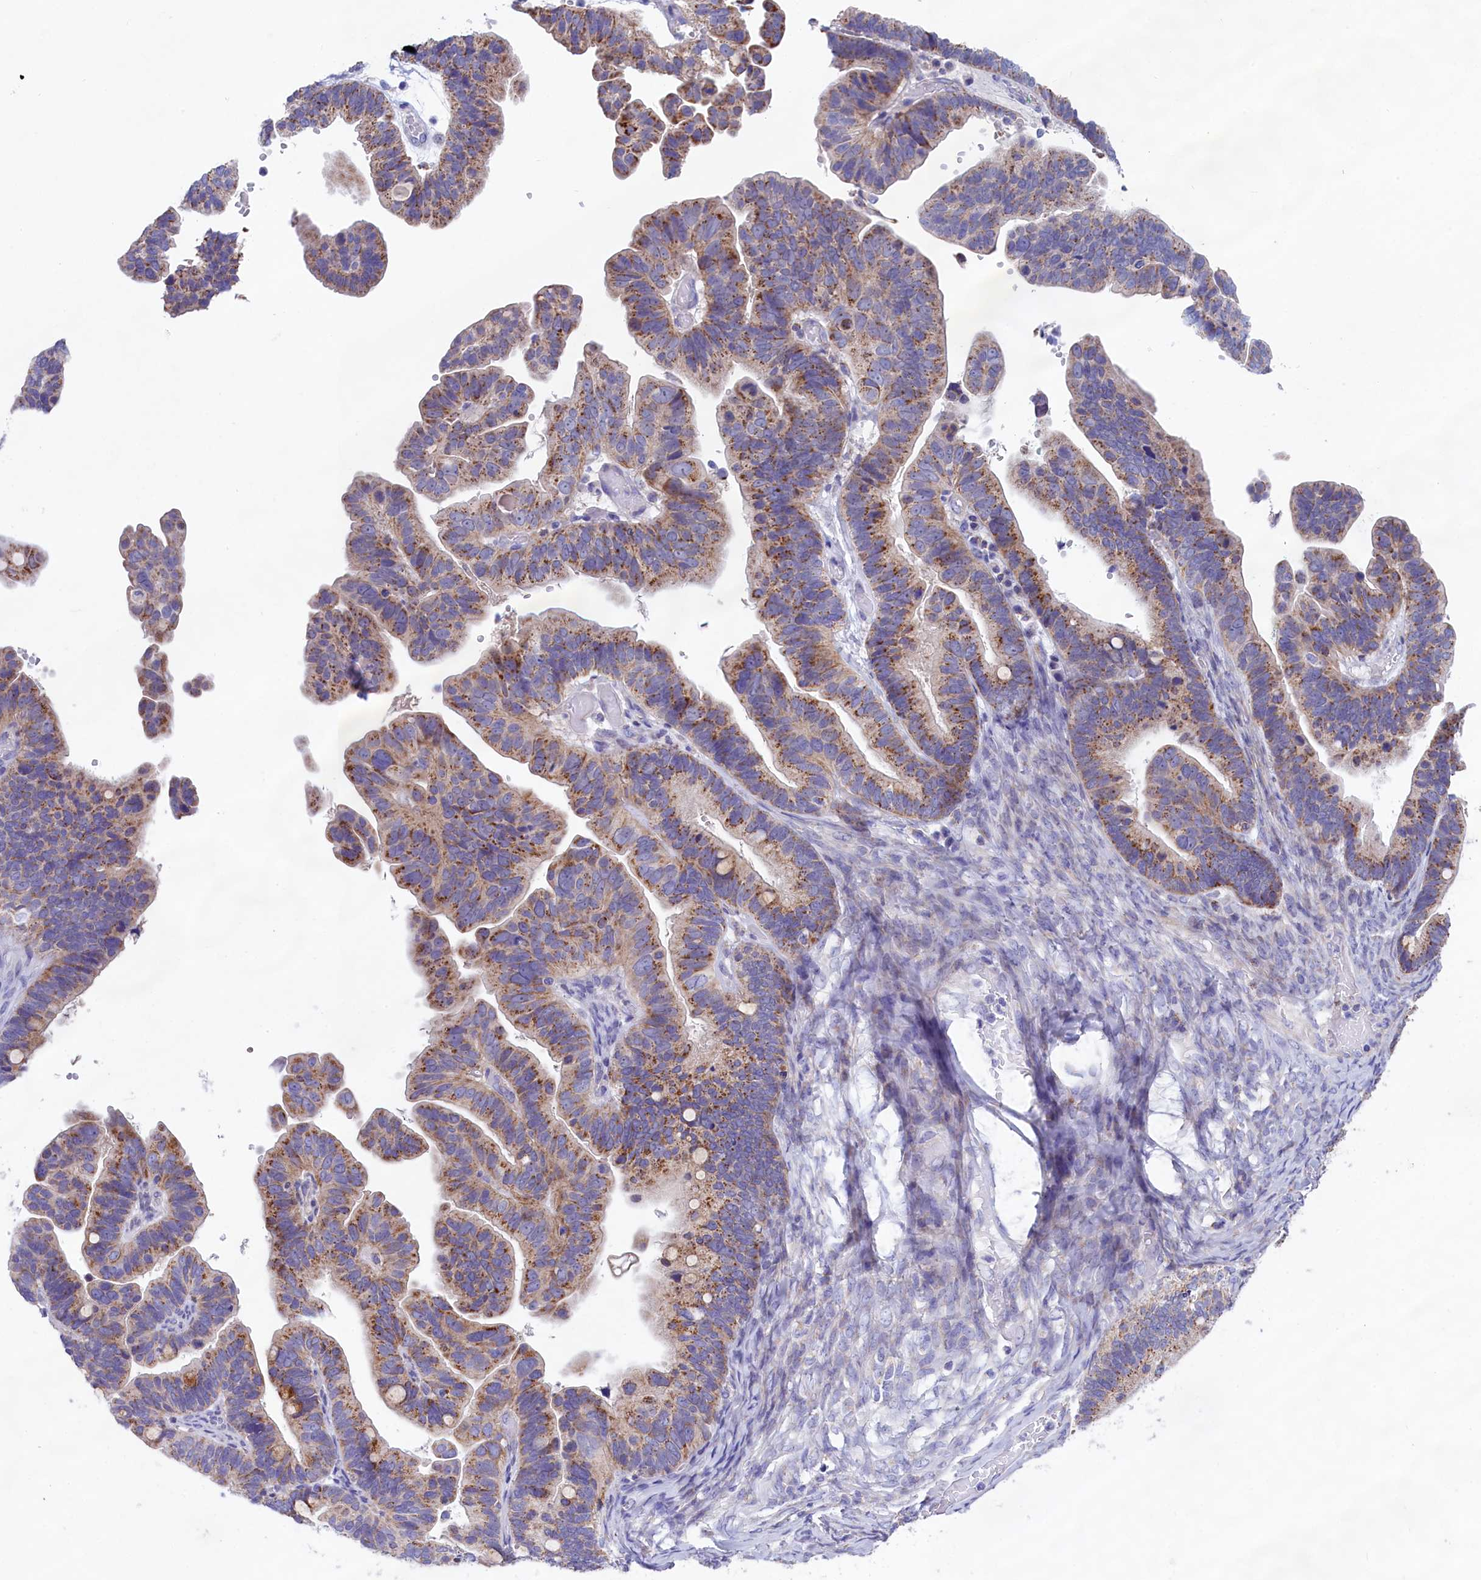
{"staining": {"intensity": "moderate", "quantity": ">75%", "location": "cytoplasmic/membranous"}, "tissue": "ovarian cancer", "cell_type": "Tumor cells", "image_type": "cancer", "snomed": [{"axis": "morphology", "description": "Cystadenocarcinoma, serous, NOS"}, {"axis": "topography", "description": "Ovary"}], "caption": "Protein analysis of ovarian serous cystadenocarcinoma tissue displays moderate cytoplasmic/membranous expression in approximately >75% of tumor cells.", "gene": "PRDM12", "patient": {"sex": "female", "age": 56}}